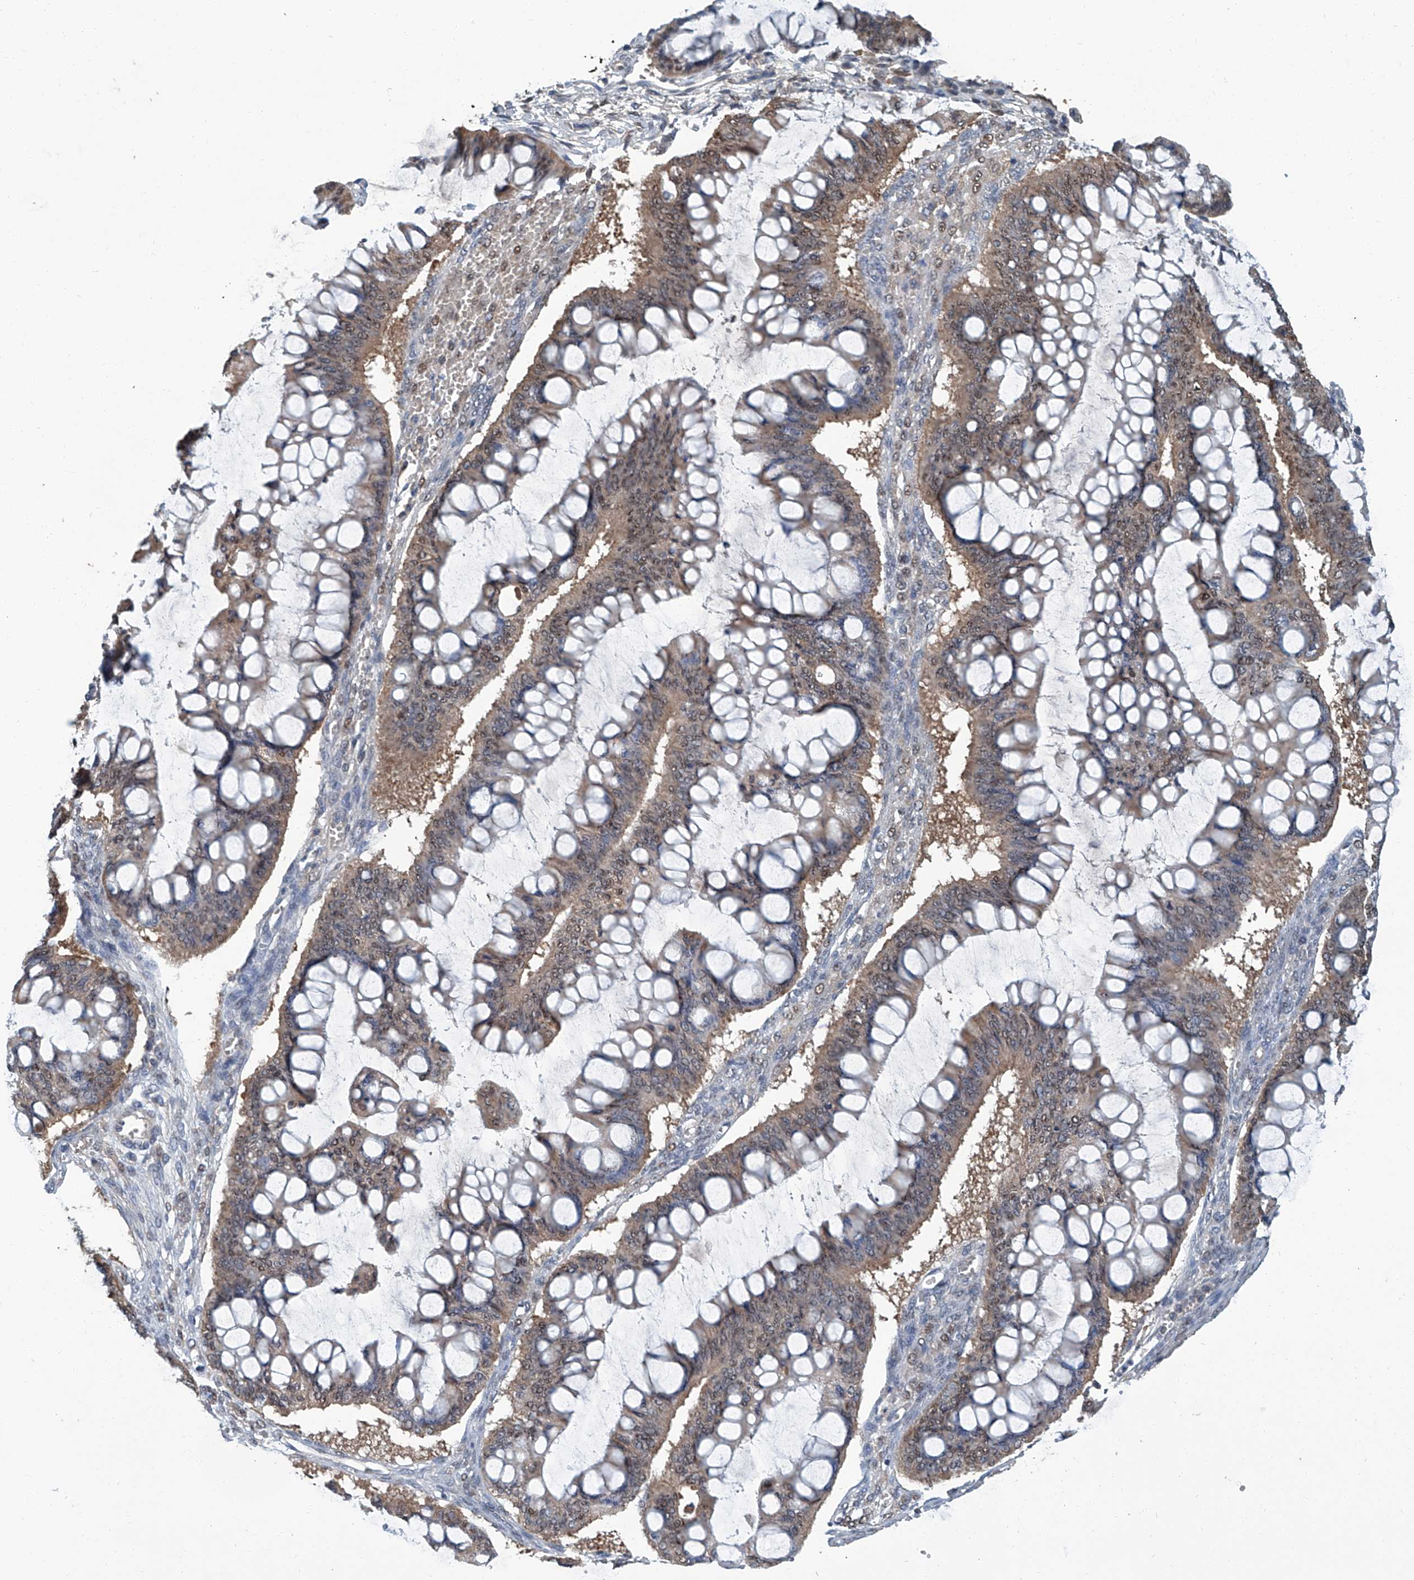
{"staining": {"intensity": "weak", "quantity": ">75%", "location": "cytoplasmic/membranous,nuclear"}, "tissue": "ovarian cancer", "cell_type": "Tumor cells", "image_type": "cancer", "snomed": [{"axis": "morphology", "description": "Cystadenocarcinoma, mucinous, NOS"}, {"axis": "topography", "description": "Ovary"}], "caption": "A histopathology image of ovarian cancer (mucinous cystadenocarcinoma) stained for a protein demonstrates weak cytoplasmic/membranous and nuclear brown staining in tumor cells. The protein of interest is shown in brown color, while the nuclei are stained blue.", "gene": "CLK1", "patient": {"sex": "female", "age": 73}}